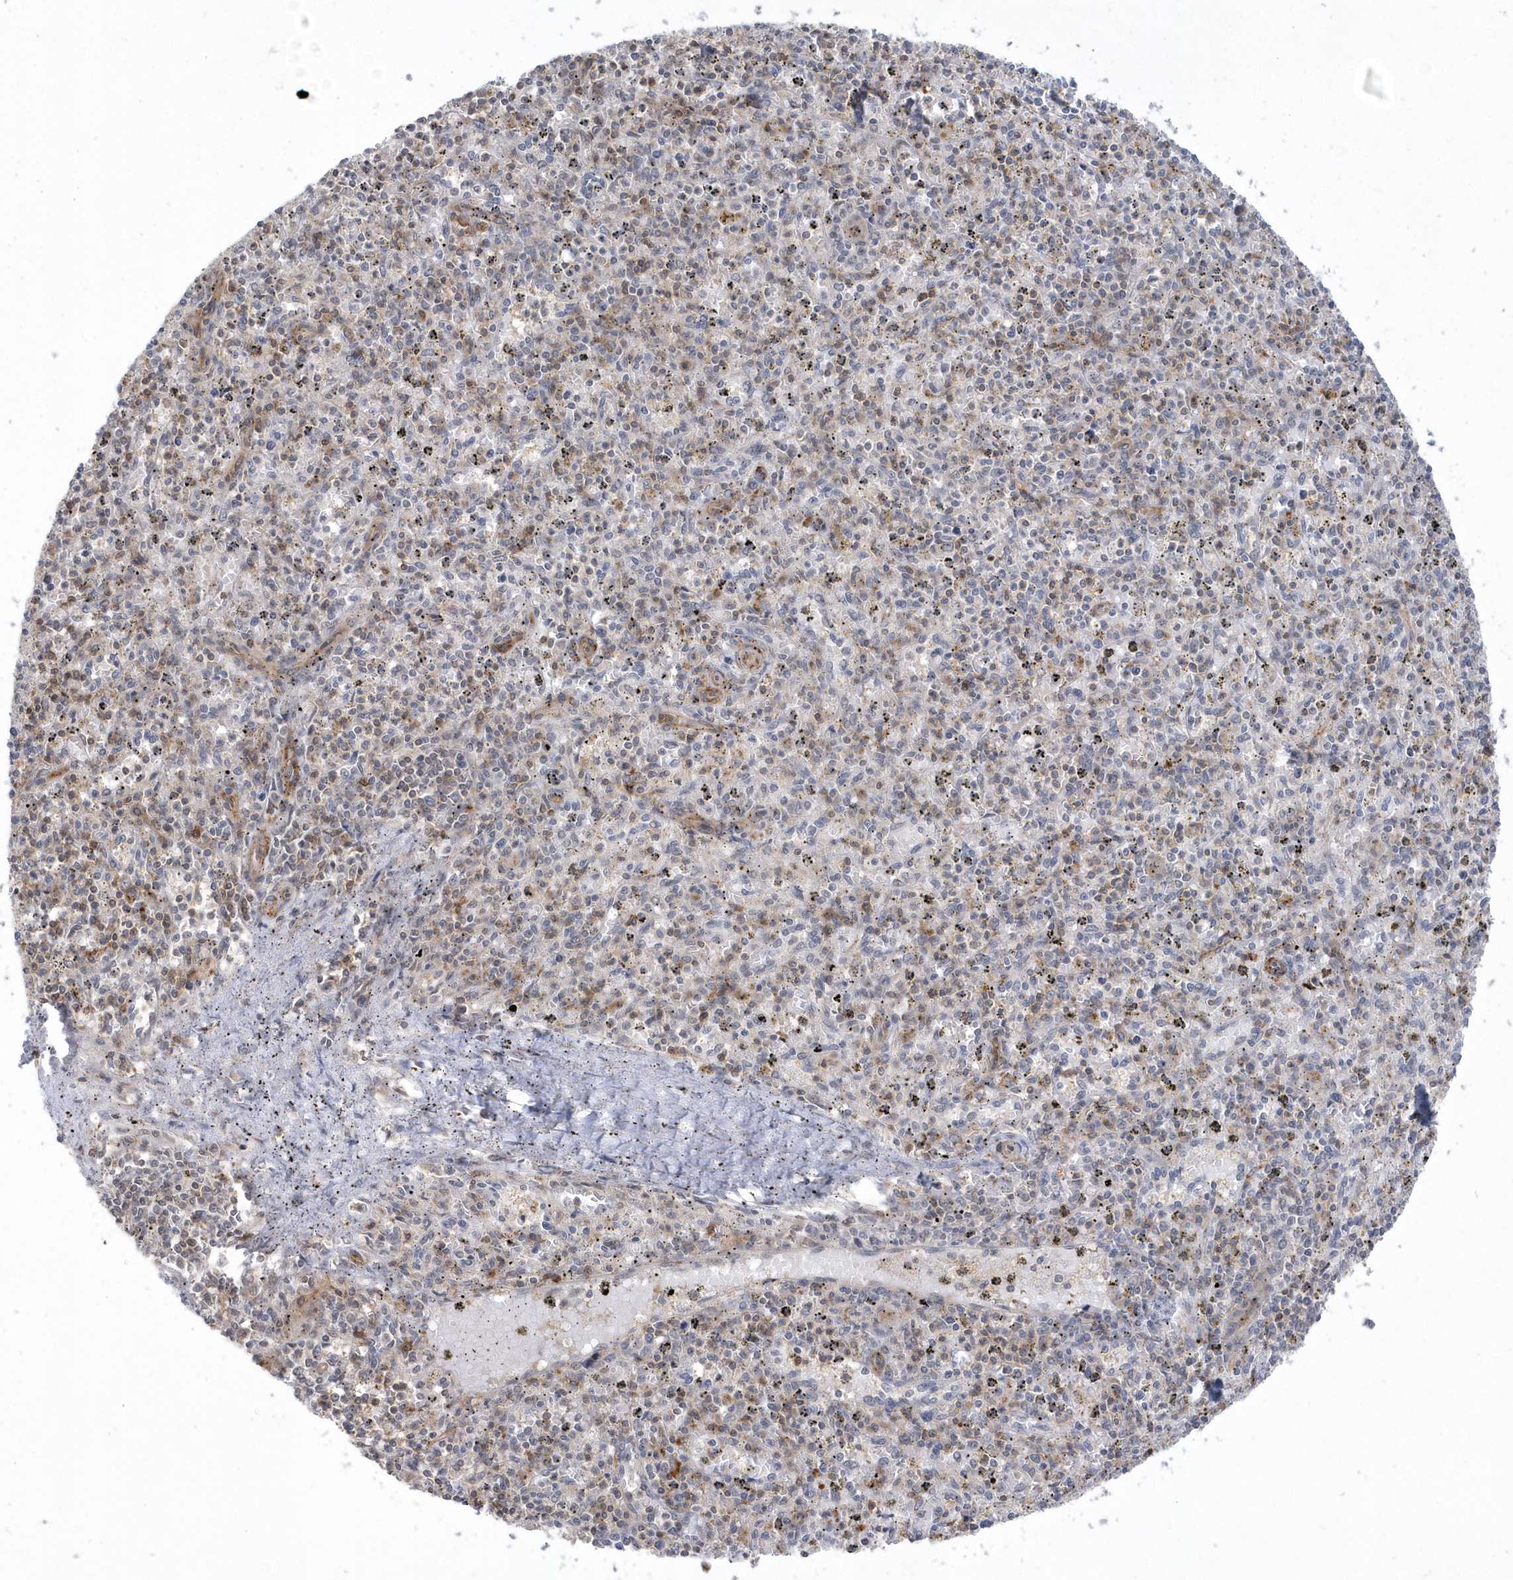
{"staining": {"intensity": "weak", "quantity": "<25%", "location": "cytoplasmic/membranous"}, "tissue": "spleen", "cell_type": "Cells in red pulp", "image_type": "normal", "snomed": [{"axis": "morphology", "description": "Normal tissue, NOS"}, {"axis": "topography", "description": "Spleen"}], "caption": "Immunohistochemical staining of unremarkable spleen shows no significant positivity in cells in red pulp.", "gene": "CRIP3", "patient": {"sex": "male", "age": 72}}